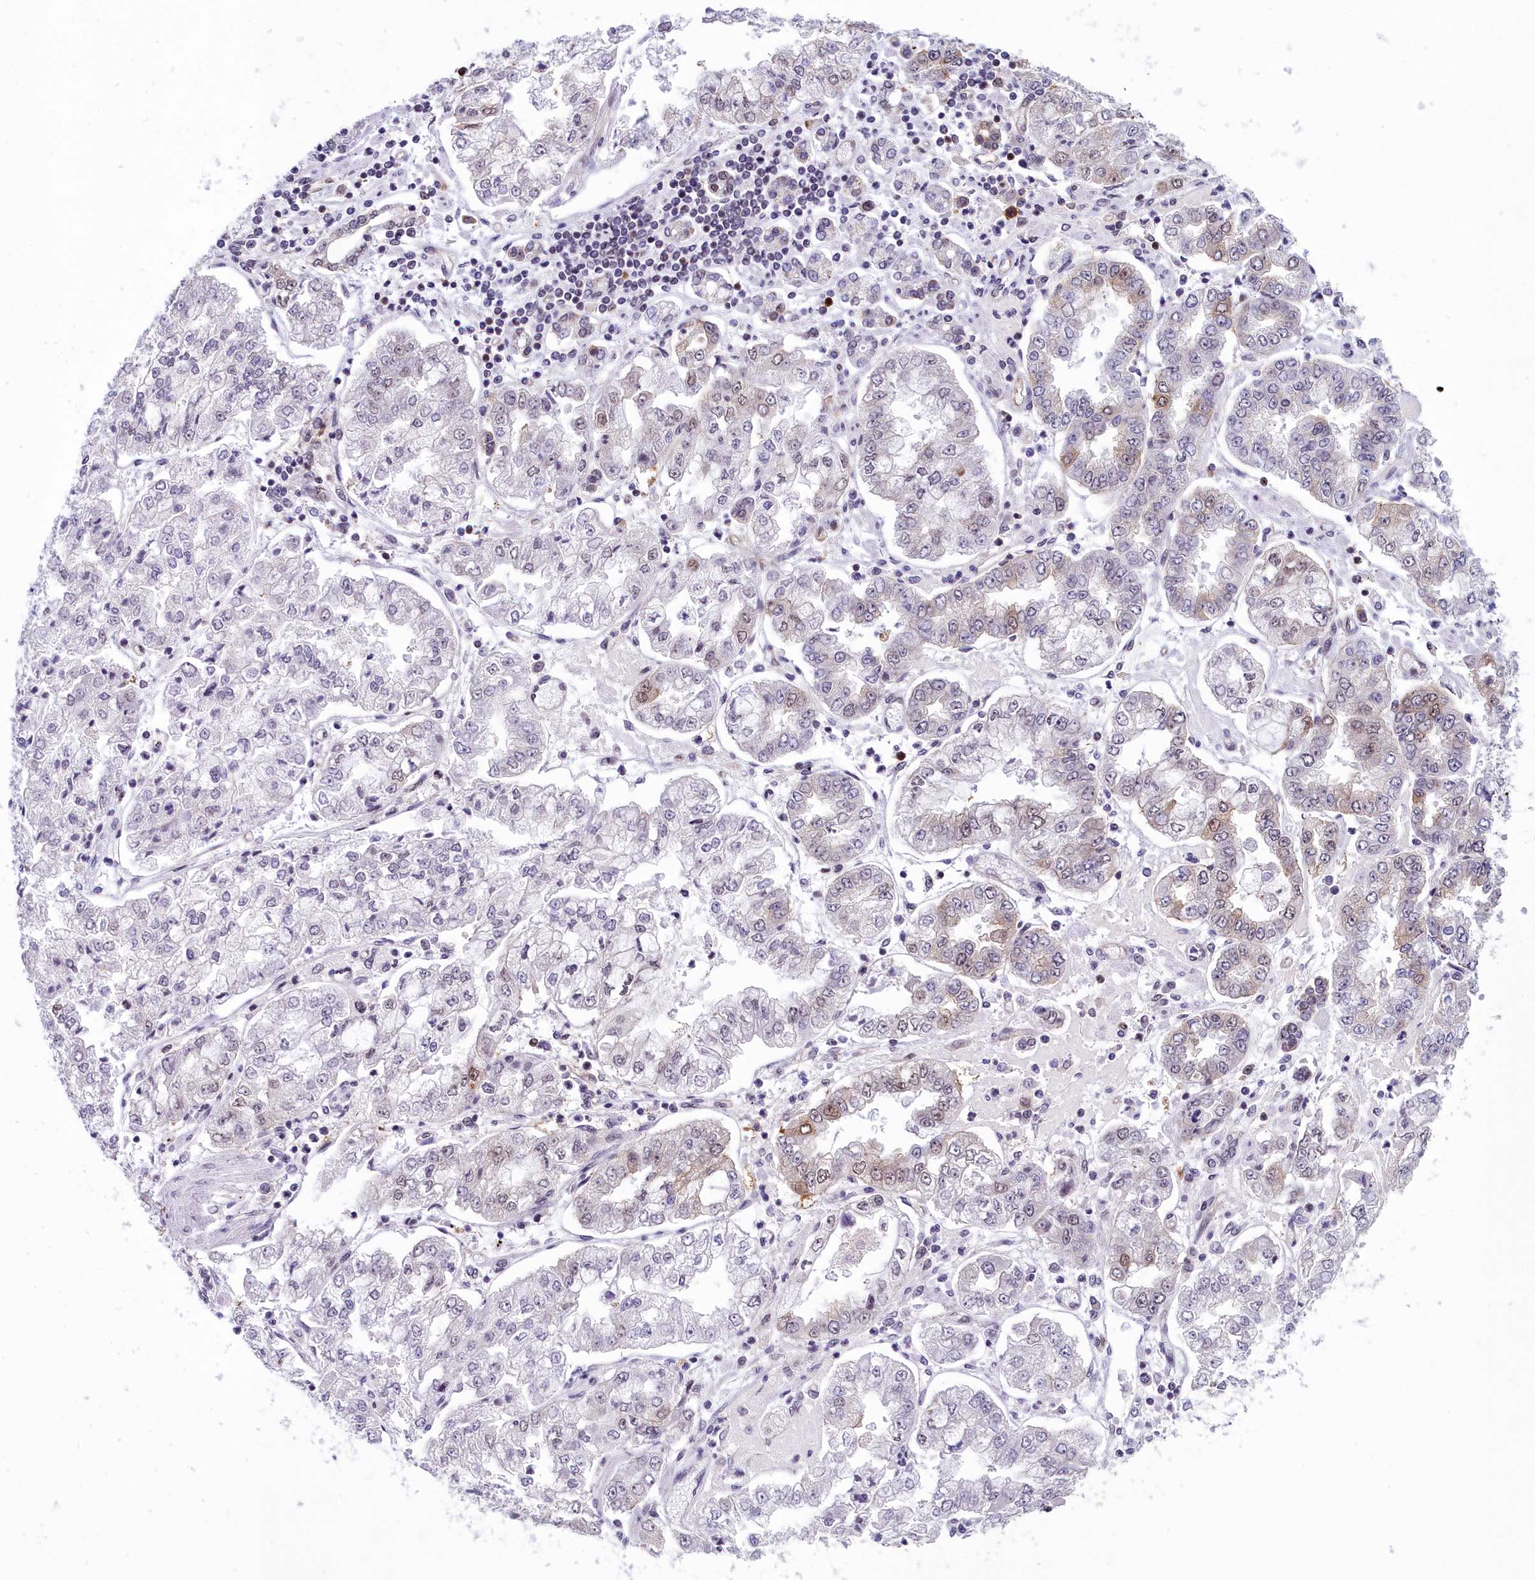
{"staining": {"intensity": "moderate", "quantity": "<25%", "location": "cytoplasmic/membranous,nuclear"}, "tissue": "stomach cancer", "cell_type": "Tumor cells", "image_type": "cancer", "snomed": [{"axis": "morphology", "description": "Adenocarcinoma, NOS"}, {"axis": "topography", "description": "Stomach"}], "caption": "High-power microscopy captured an immunohistochemistry (IHC) image of stomach cancer (adenocarcinoma), revealing moderate cytoplasmic/membranous and nuclear staining in approximately <25% of tumor cells. (brown staining indicates protein expression, while blue staining denotes nuclei).", "gene": "CCDC97", "patient": {"sex": "male", "age": 76}}